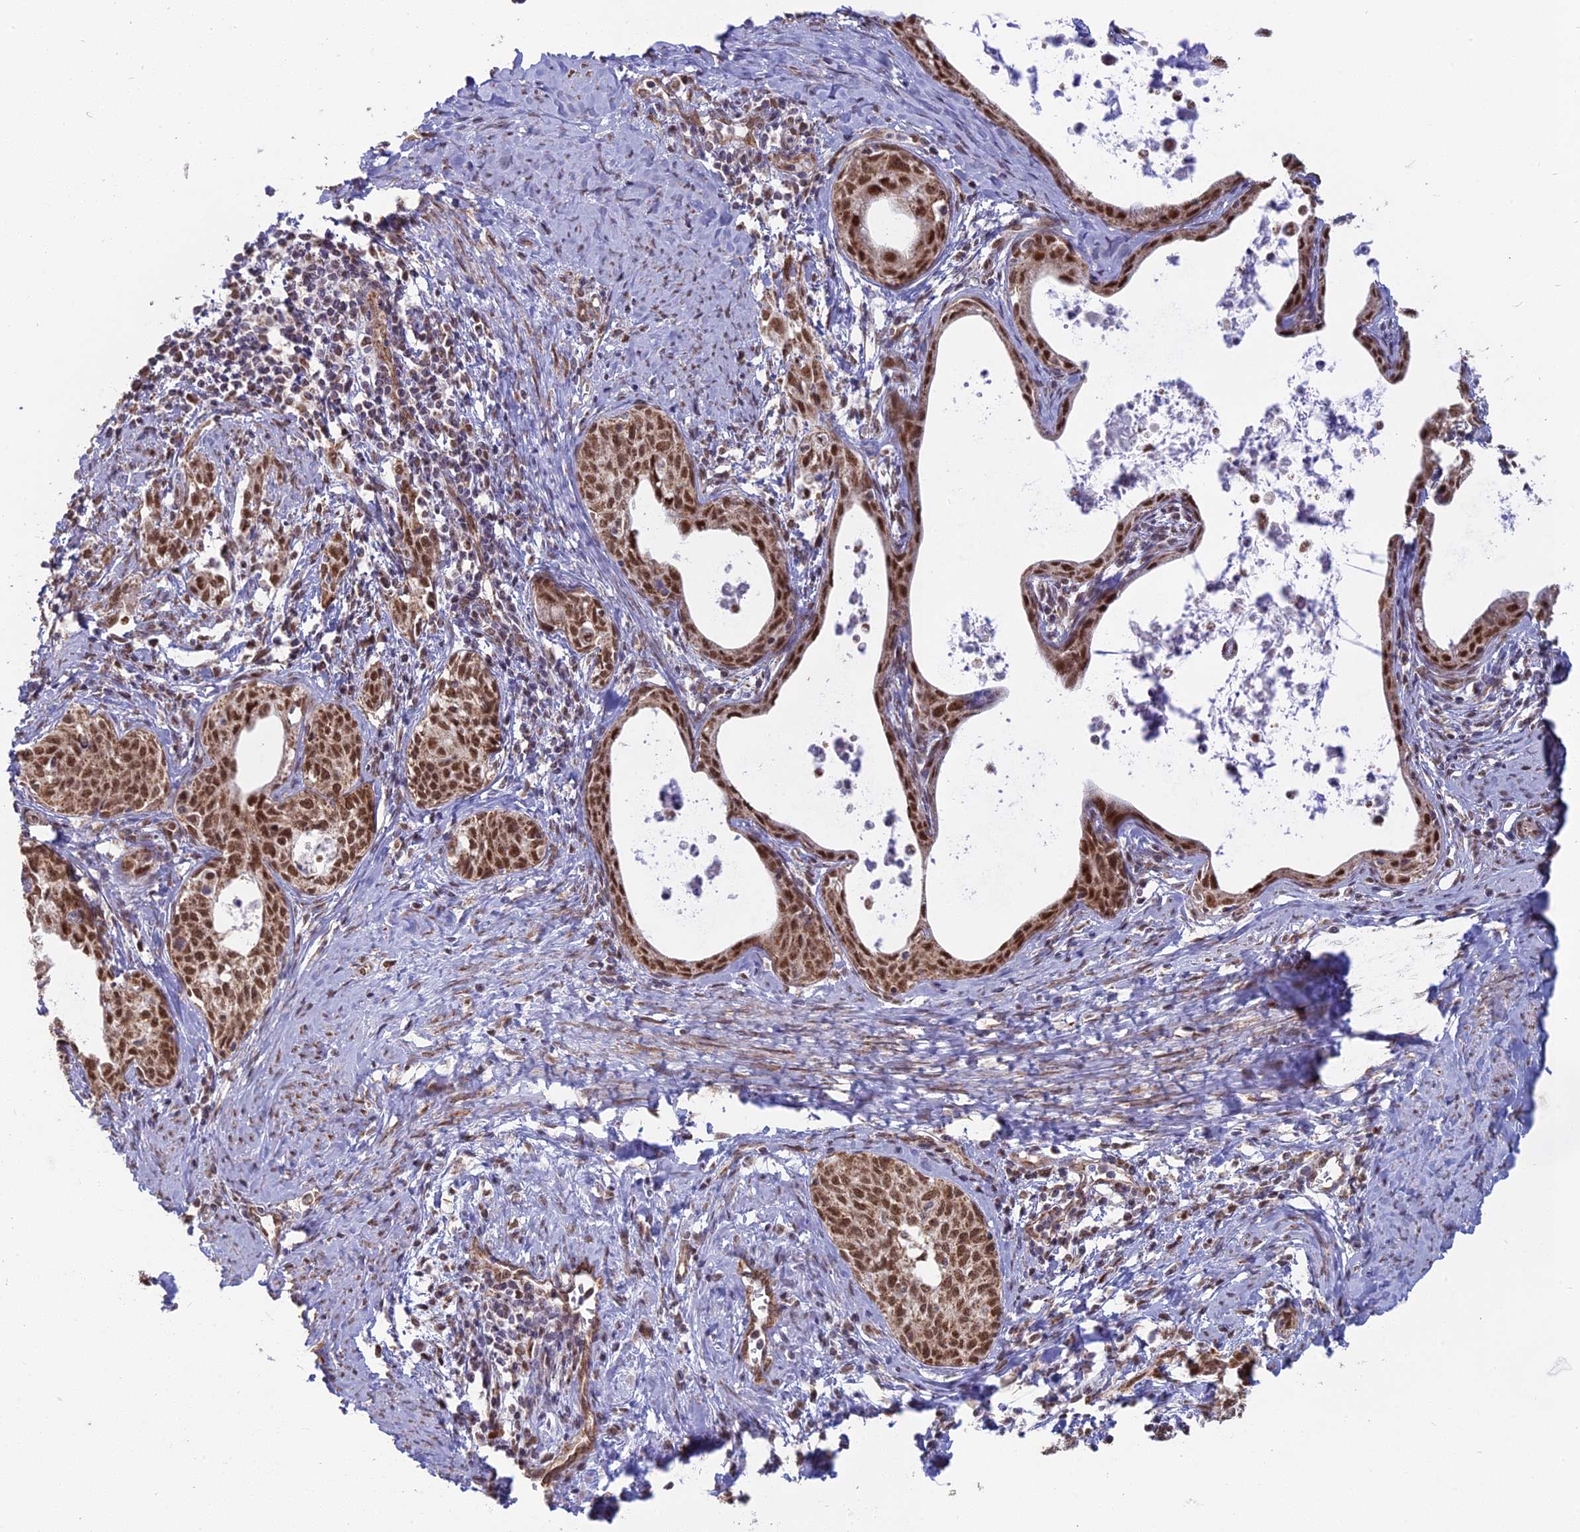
{"staining": {"intensity": "strong", "quantity": ">75%", "location": "nuclear"}, "tissue": "cervical cancer", "cell_type": "Tumor cells", "image_type": "cancer", "snomed": [{"axis": "morphology", "description": "Squamous cell carcinoma, NOS"}, {"axis": "topography", "description": "Cervix"}], "caption": "Protein staining shows strong nuclear positivity in about >75% of tumor cells in squamous cell carcinoma (cervical).", "gene": "ARHGAP40", "patient": {"sex": "female", "age": 52}}